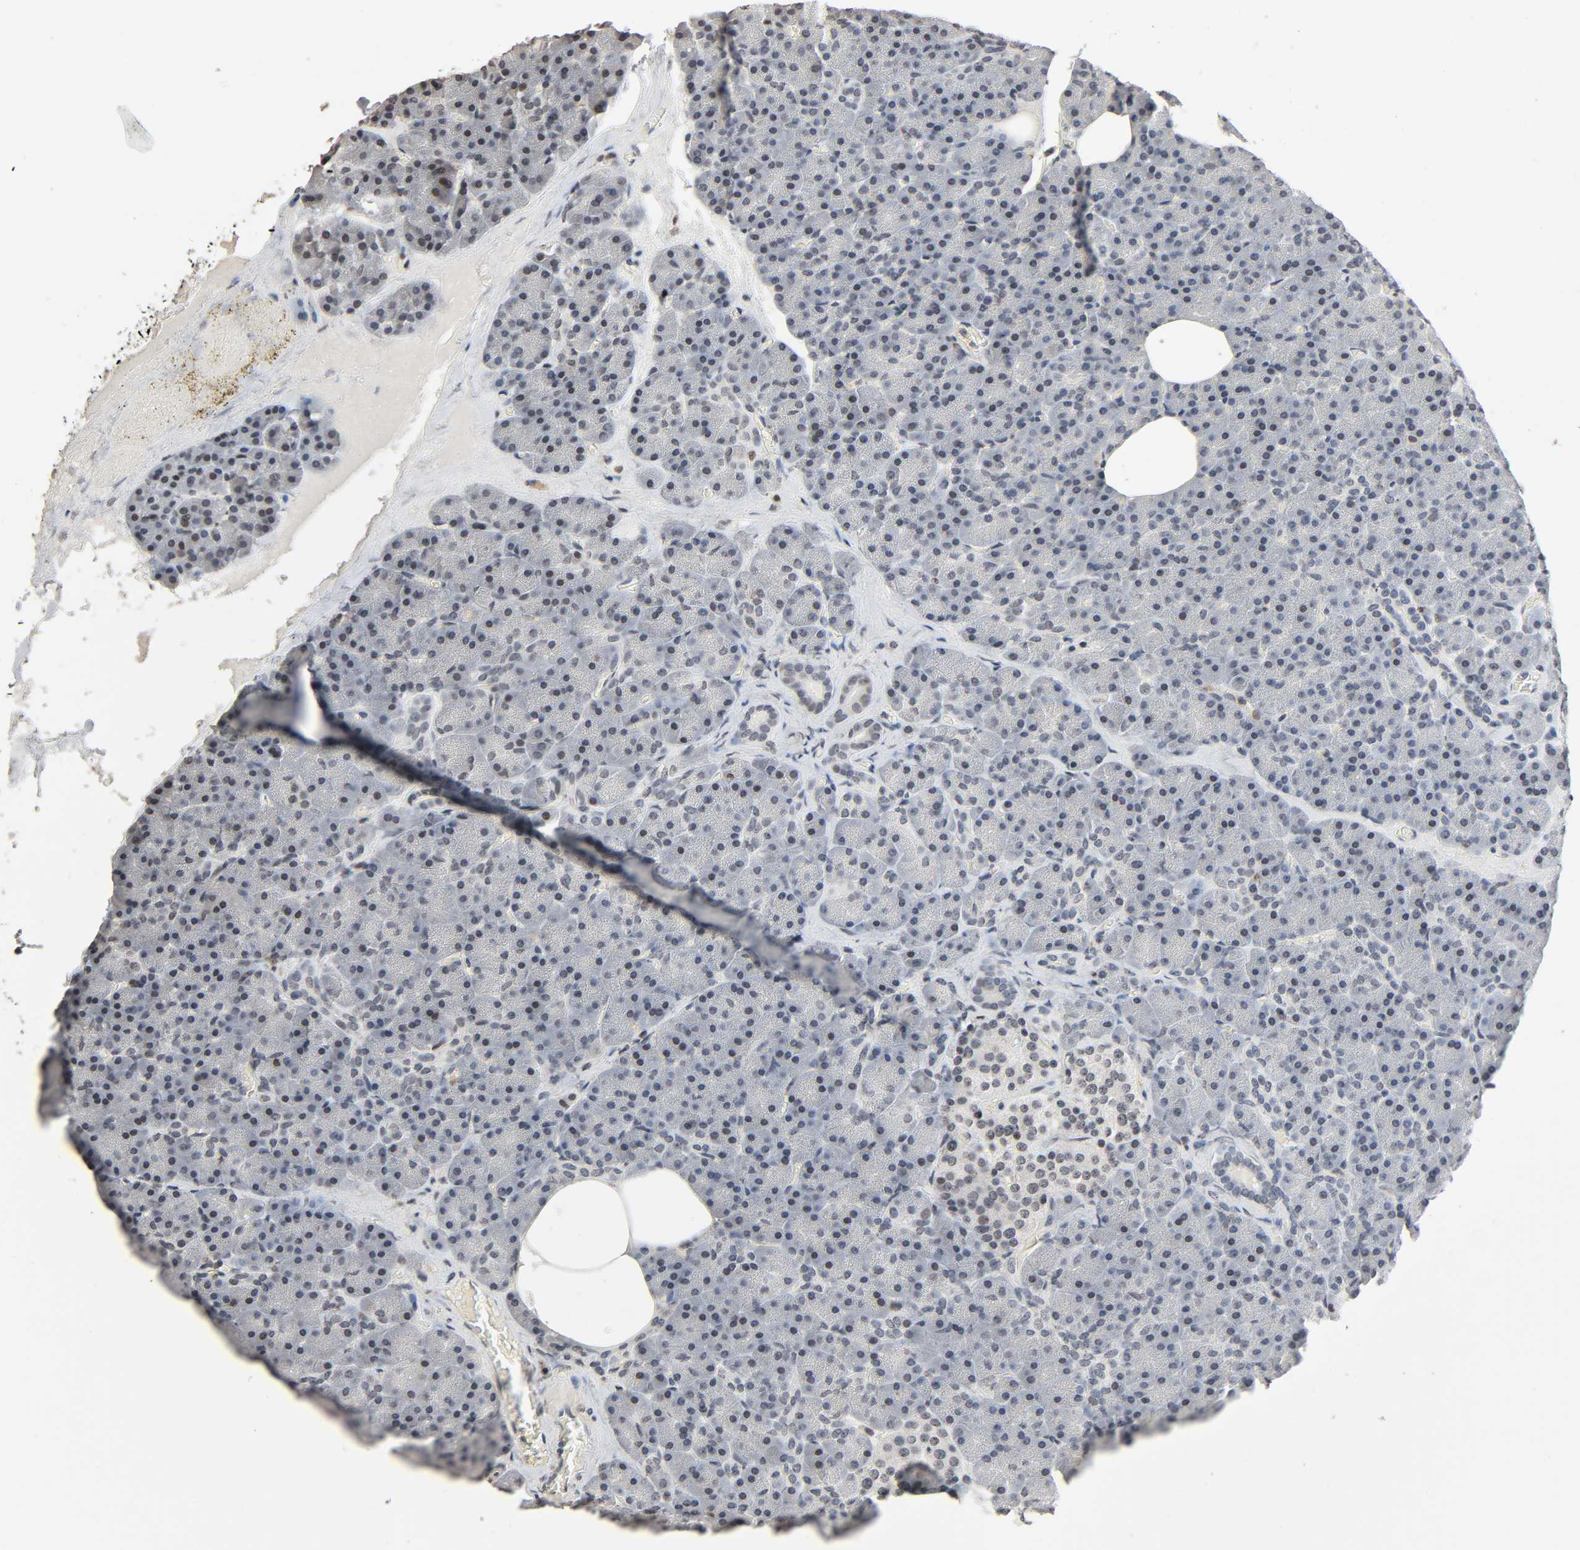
{"staining": {"intensity": "negative", "quantity": "none", "location": "none"}, "tissue": "pancreas", "cell_type": "Exocrine glandular cells", "image_type": "normal", "snomed": [{"axis": "morphology", "description": "Normal tissue, NOS"}, {"axis": "topography", "description": "Pancreas"}], "caption": "Exocrine glandular cells are negative for brown protein staining in unremarkable pancreas. The staining is performed using DAB brown chromogen with nuclei counter-stained in using hematoxylin.", "gene": "STK4", "patient": {"sex": "female", "age": 35}}